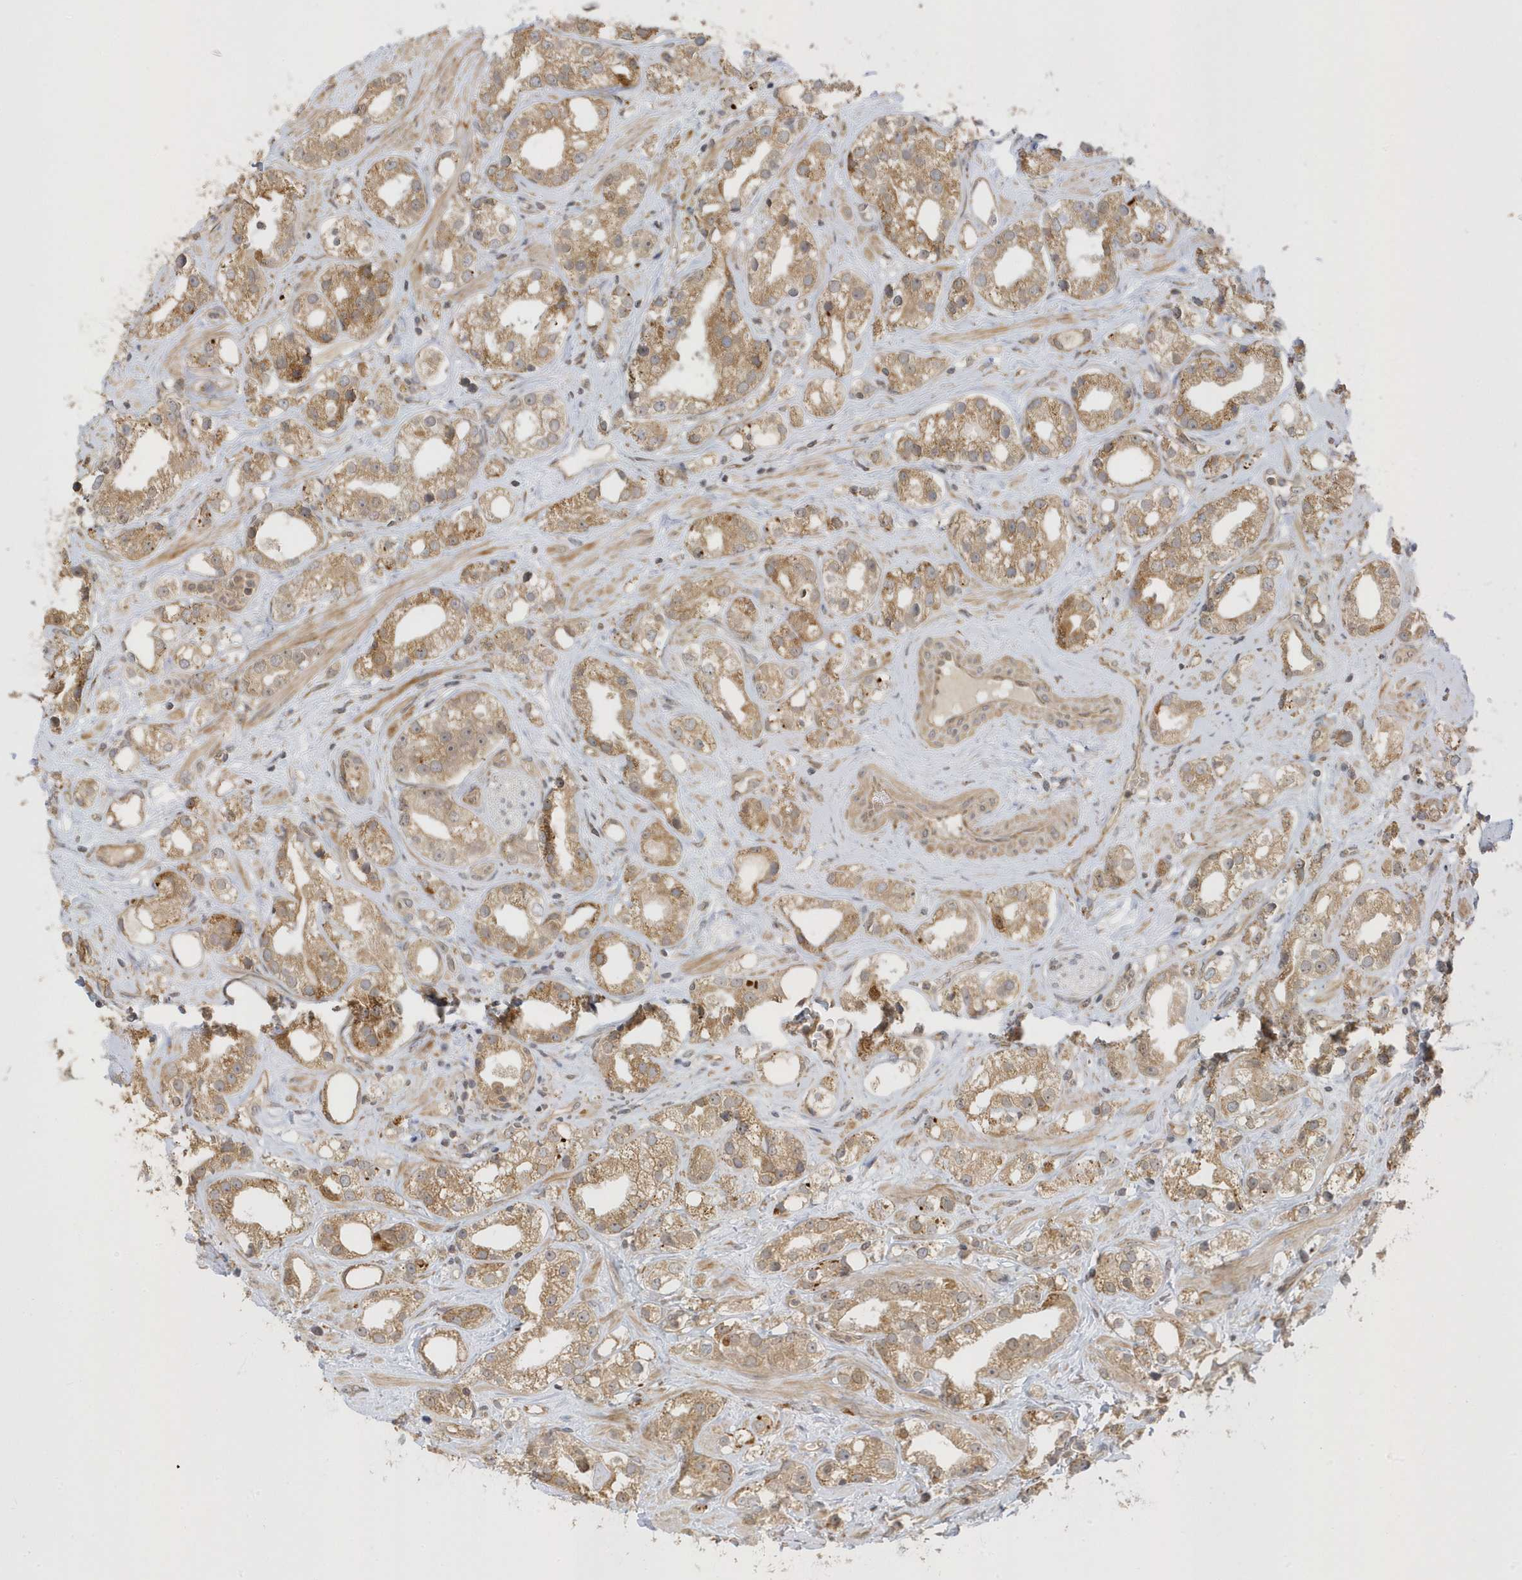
{"staining": {"intensity": "moderate", "quantity": ">75%", "location": "cytoplasmic/membranous"}, "tissue": "prostate cancer", "cell_type": "Tumor cells", "image_type": "cancer", "snomed": [{"axis": "morphology", "description": "Adenocarcinoma, NOS"}, {"axis": "topography", "description": "Prostate"}], "caption": "Immunohistochemistry histopathology image of prostate cancer (adenocarcinoma) stained for a protein (brown), which displays medium levels of moderate cytoplasmic/membranous expression in approximately >75% of tumor cells.", "gene": "METTL21A", "patient": {"sex": "male", "age": 79}}